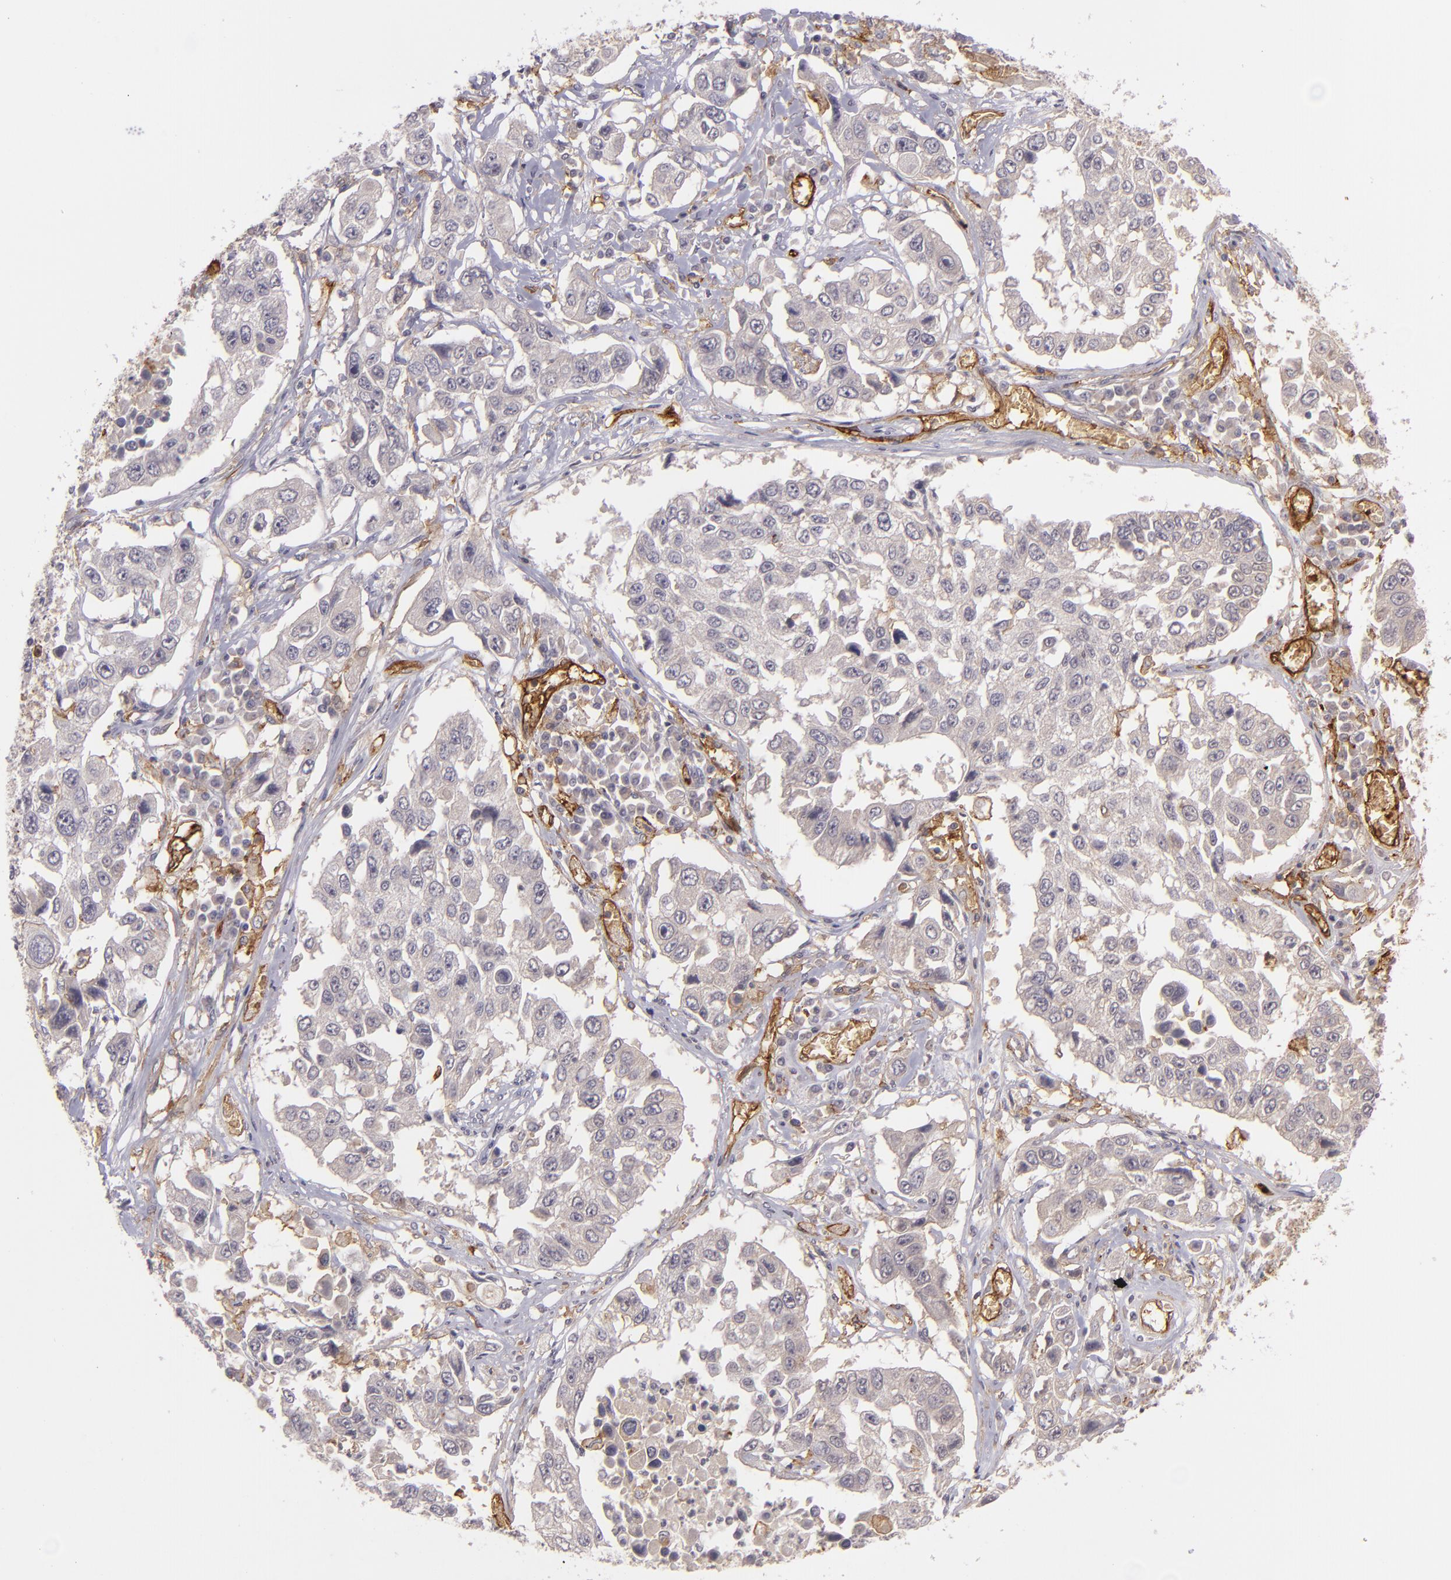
{"staining": {"intensity": "weak", "quantity": ">75%", "location": "cytoplasmic/membranous"}, "tissue": "lung cancer", "cell_type": "Tumor cells", "image_type": "cancer", "snomed": [{"axis": "morphology", "description": "Squamous cell carcinoma, NOS"}, {"axis": "topography", "description": "Lung"}], "caption": "Lung squamous cell carcinoma was stained to show a protein in brown. There is low levels of weak cytoplasmic/membranous expression in approximately >75% of tumor cells.", "gene": "ACE", "patient": {"sex": "male", "age": 71}}